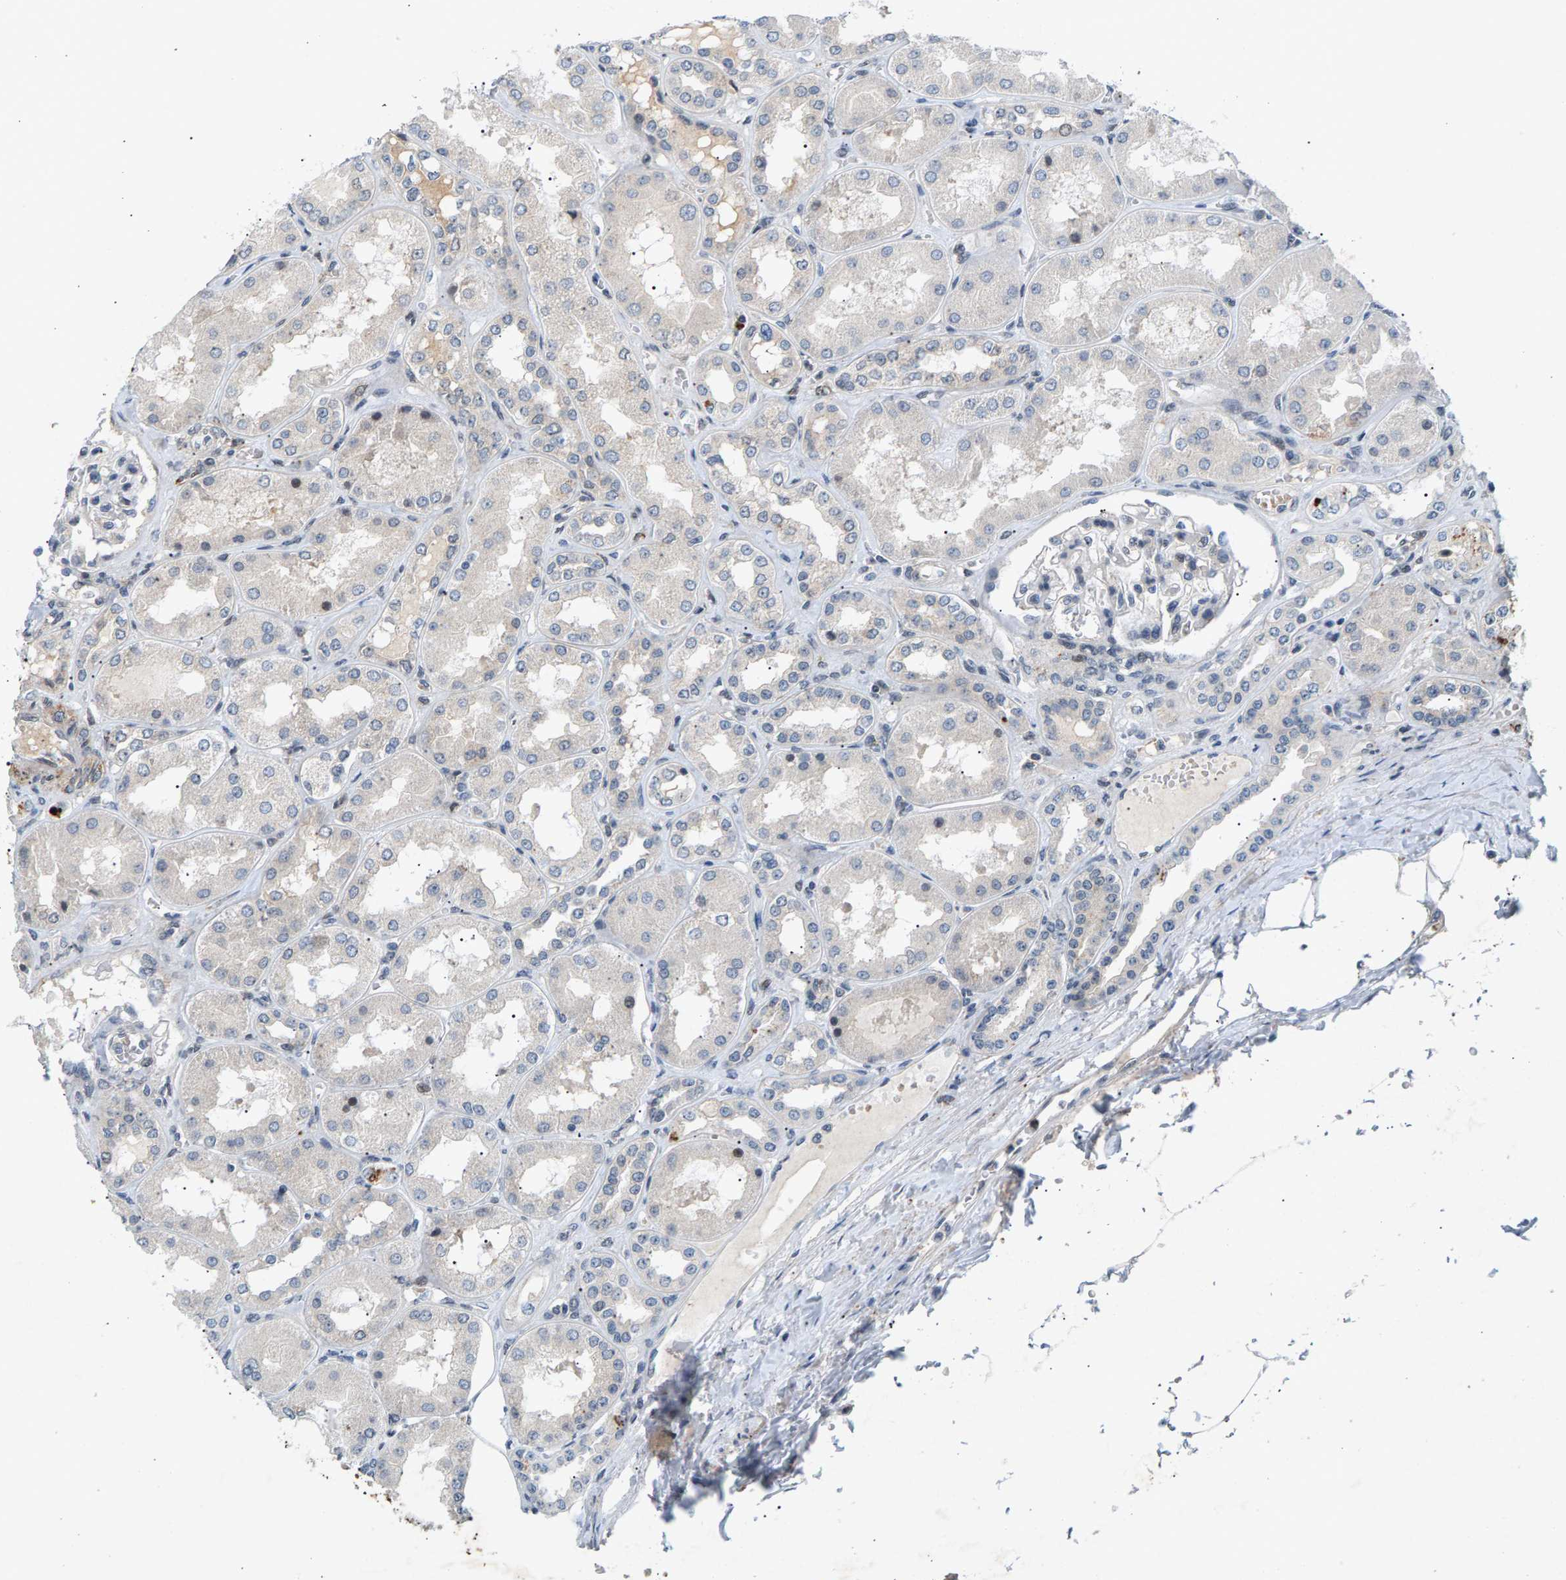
{"staining": {"intensity": "weak", "quantity": "<25%", "location": "nuclear"}, "tissue": "kidney", "cell_type": "Cells in glomeruli", "image_type": "normal", "snomed": [{"axis": "morphology", "description": "Normal tissue, NOS"}, {"axis": "topography", "description": "Kidney"}], "caption": "Immunohistochemistry (IHC) micrograph of normal human kidney stained for a protein (brown), which shows no positivity in cells in glomeruli.", "gene": "ZPR1", "patient": {"sex": "female", "age": 56}}